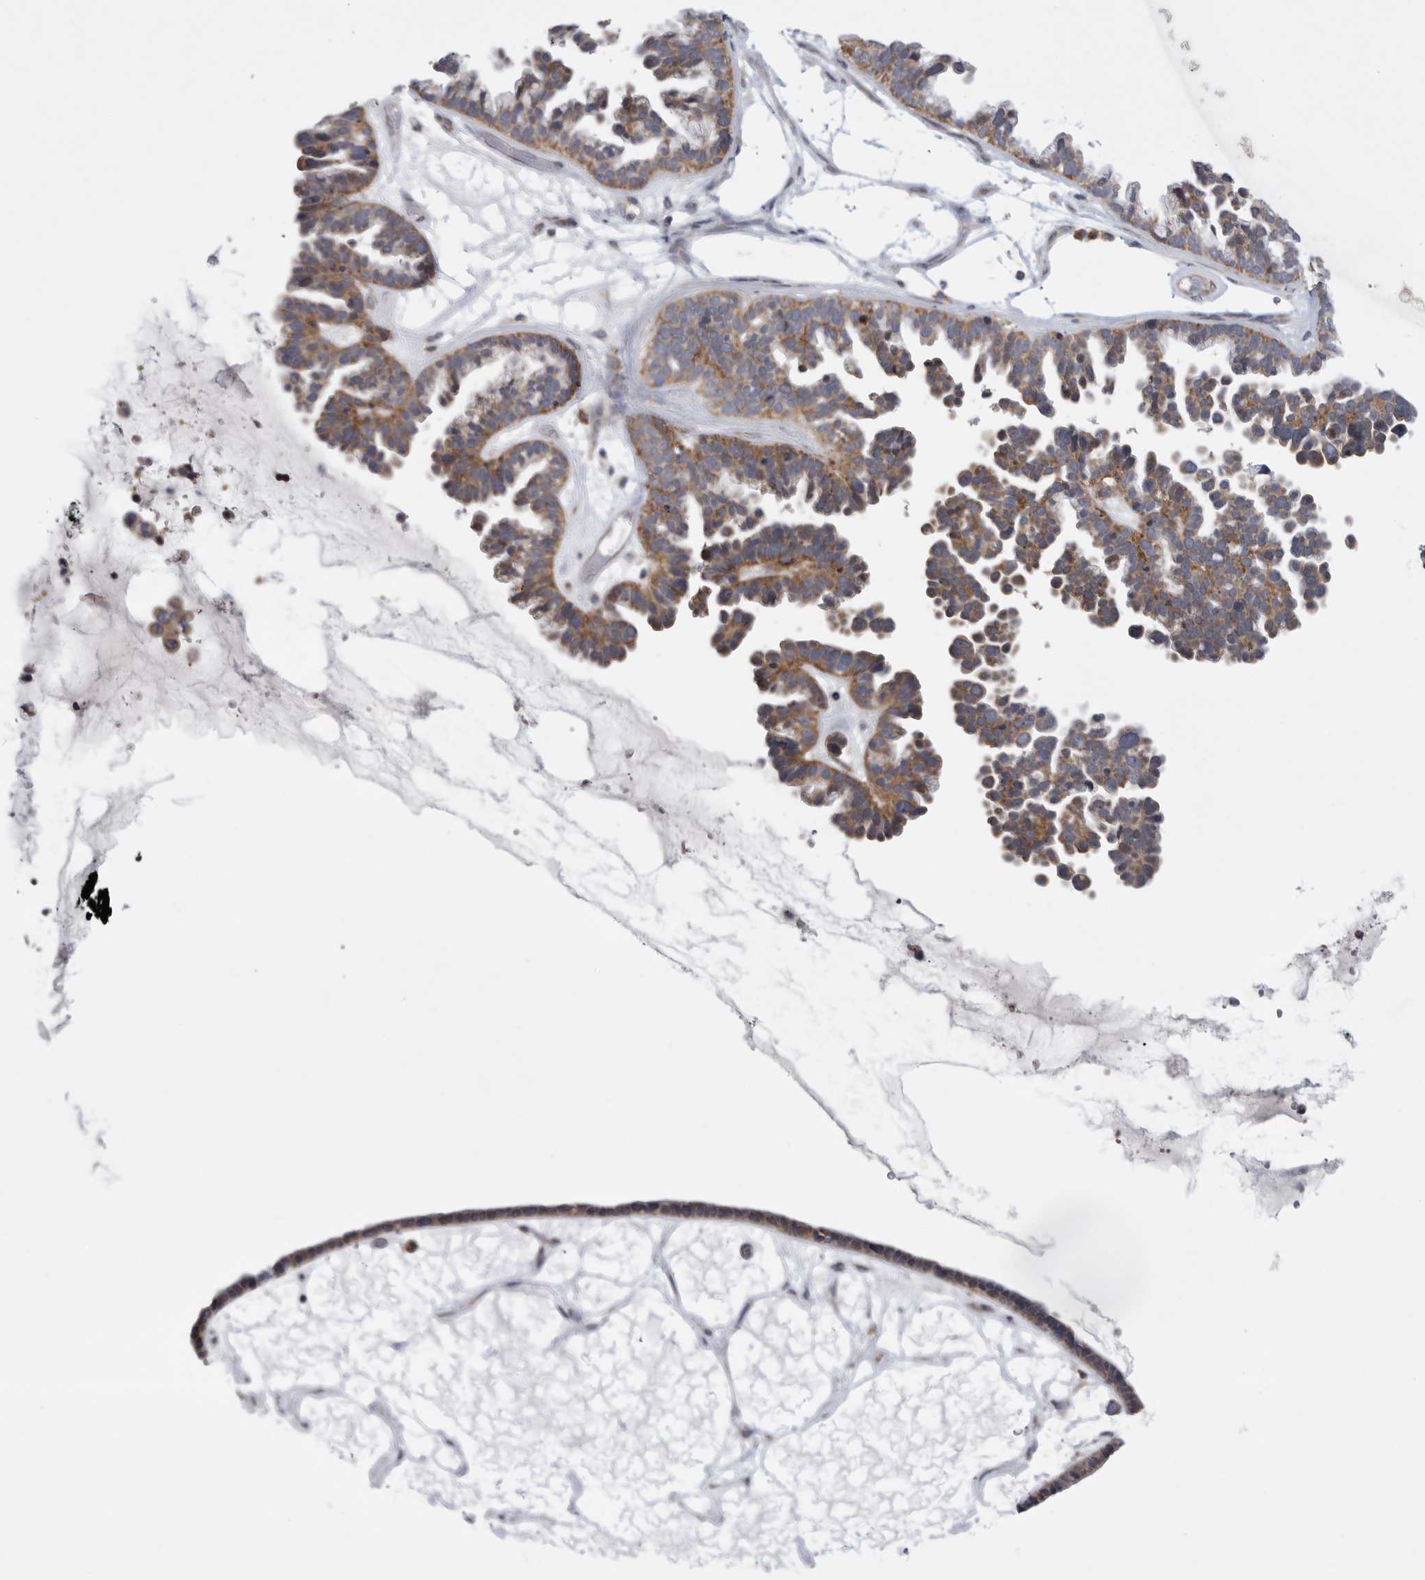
{"staining": {"intensity": "moderate", "quantity": ">75%", "location": "cytoplasmic/membranous"}, "tissue": "ovarian cancer", "cell_type": "Tumor cells", "image_type": "cancer", "snomed": [{"axis": "morphology", "description": "Cystadenocarcinoma, serous, NOS"}, {"axis": "topography", "description": "Ovary"}], "caption": "Human serous cystadenocarcinoma (ovarian) stained with a brown dye shows moderate cytoplasmic/membranous positive expression in about >75% of tumor cells.", "gene": "FBXO43", "patient": {"sex": "female", "age": 56}}